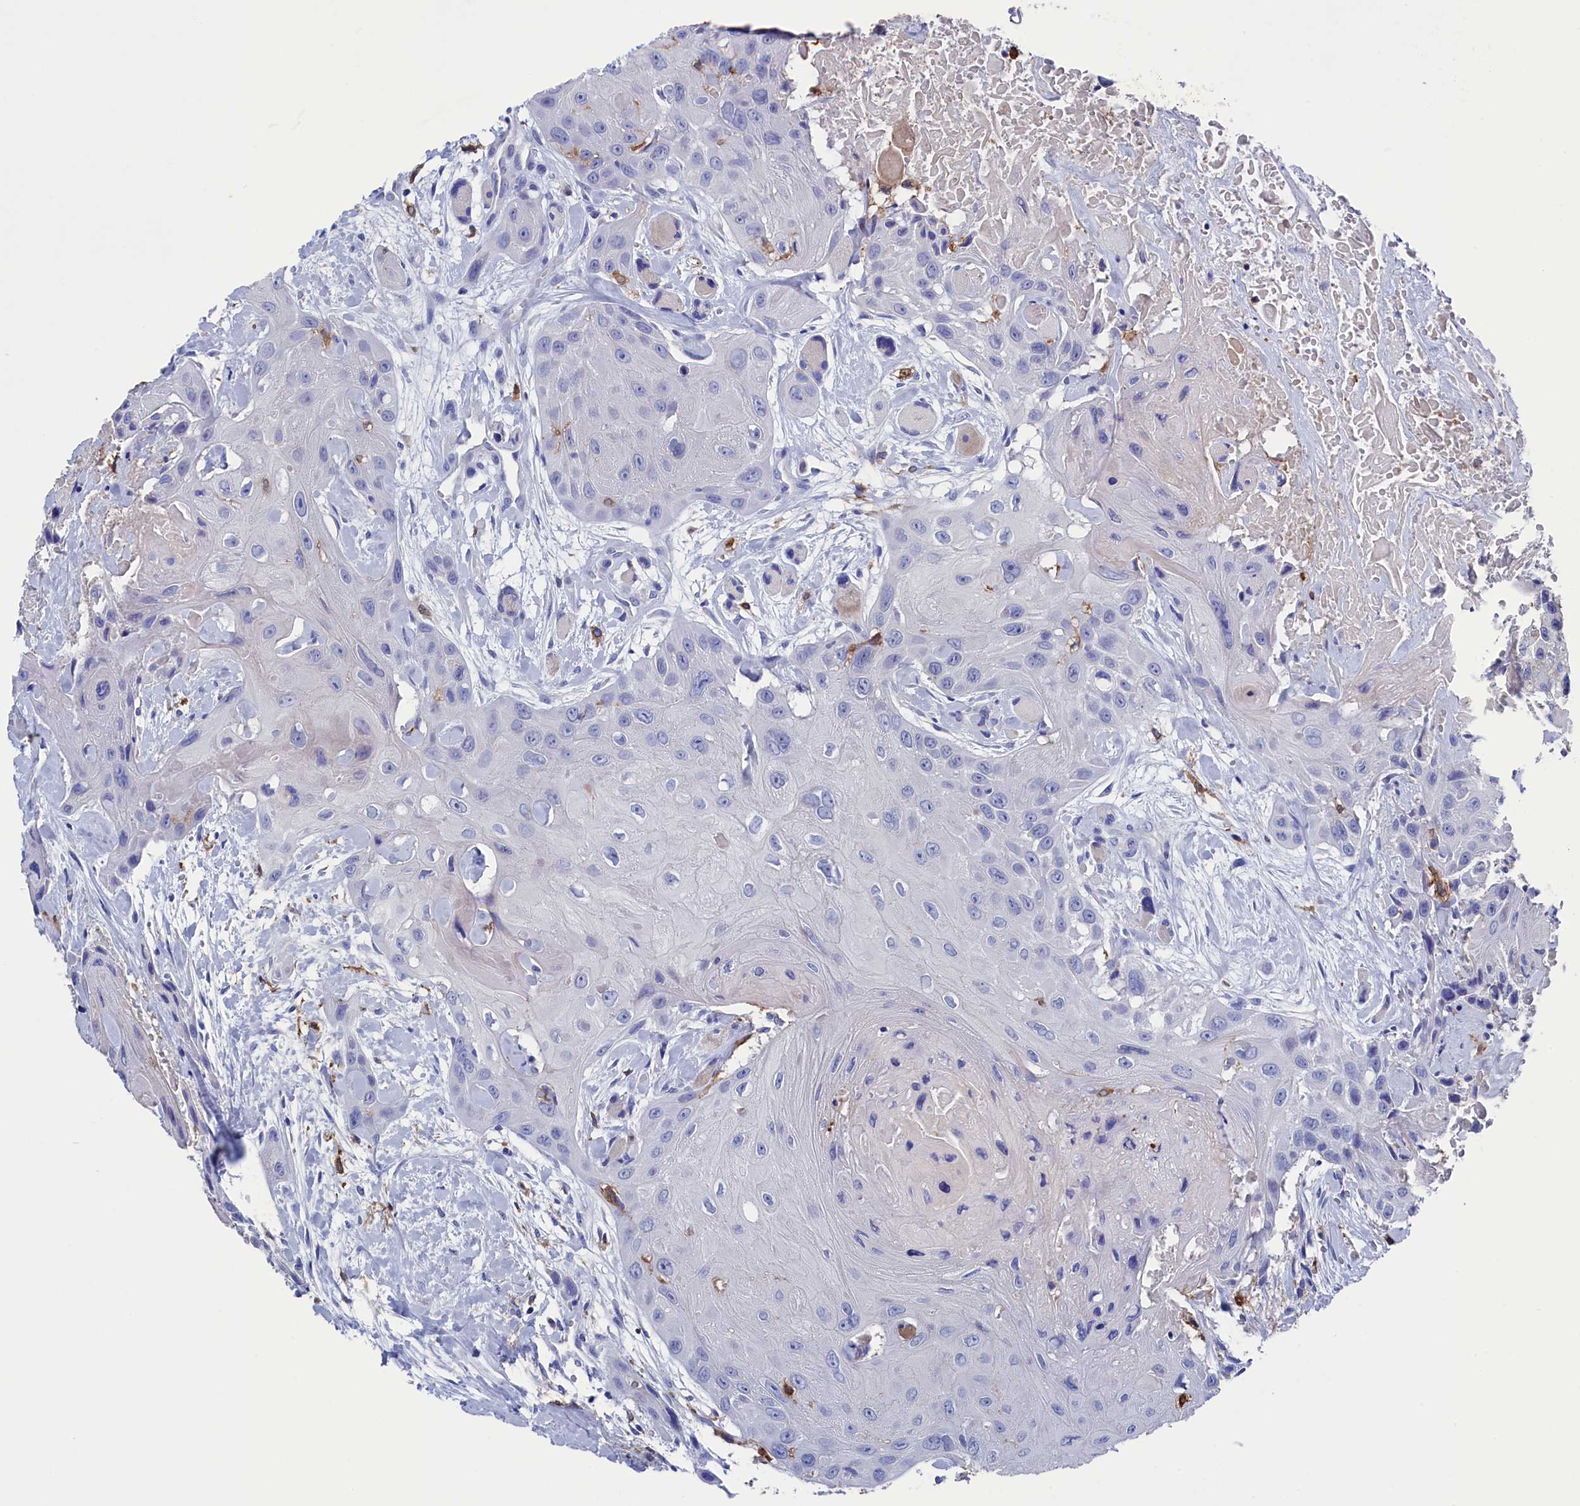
{"staining": {"intensity": "negative", "quantity": "none", "location": "none"}, "tissue": "head and neck cancer", "cell_type": "Tumor cells", "image_type": "cancer", "snomed": [{"axis": "morphology", "description": "Squamous cell carcinoma, NOS"}, {"axis": "topography", "description": "Head-Neck"}], "caption": "Protein analysis of head and neck cancer reveals no significant positivity in tumor cells.", "gene": "TYROBP", "patient": {"sex": "male", "age": 81}}